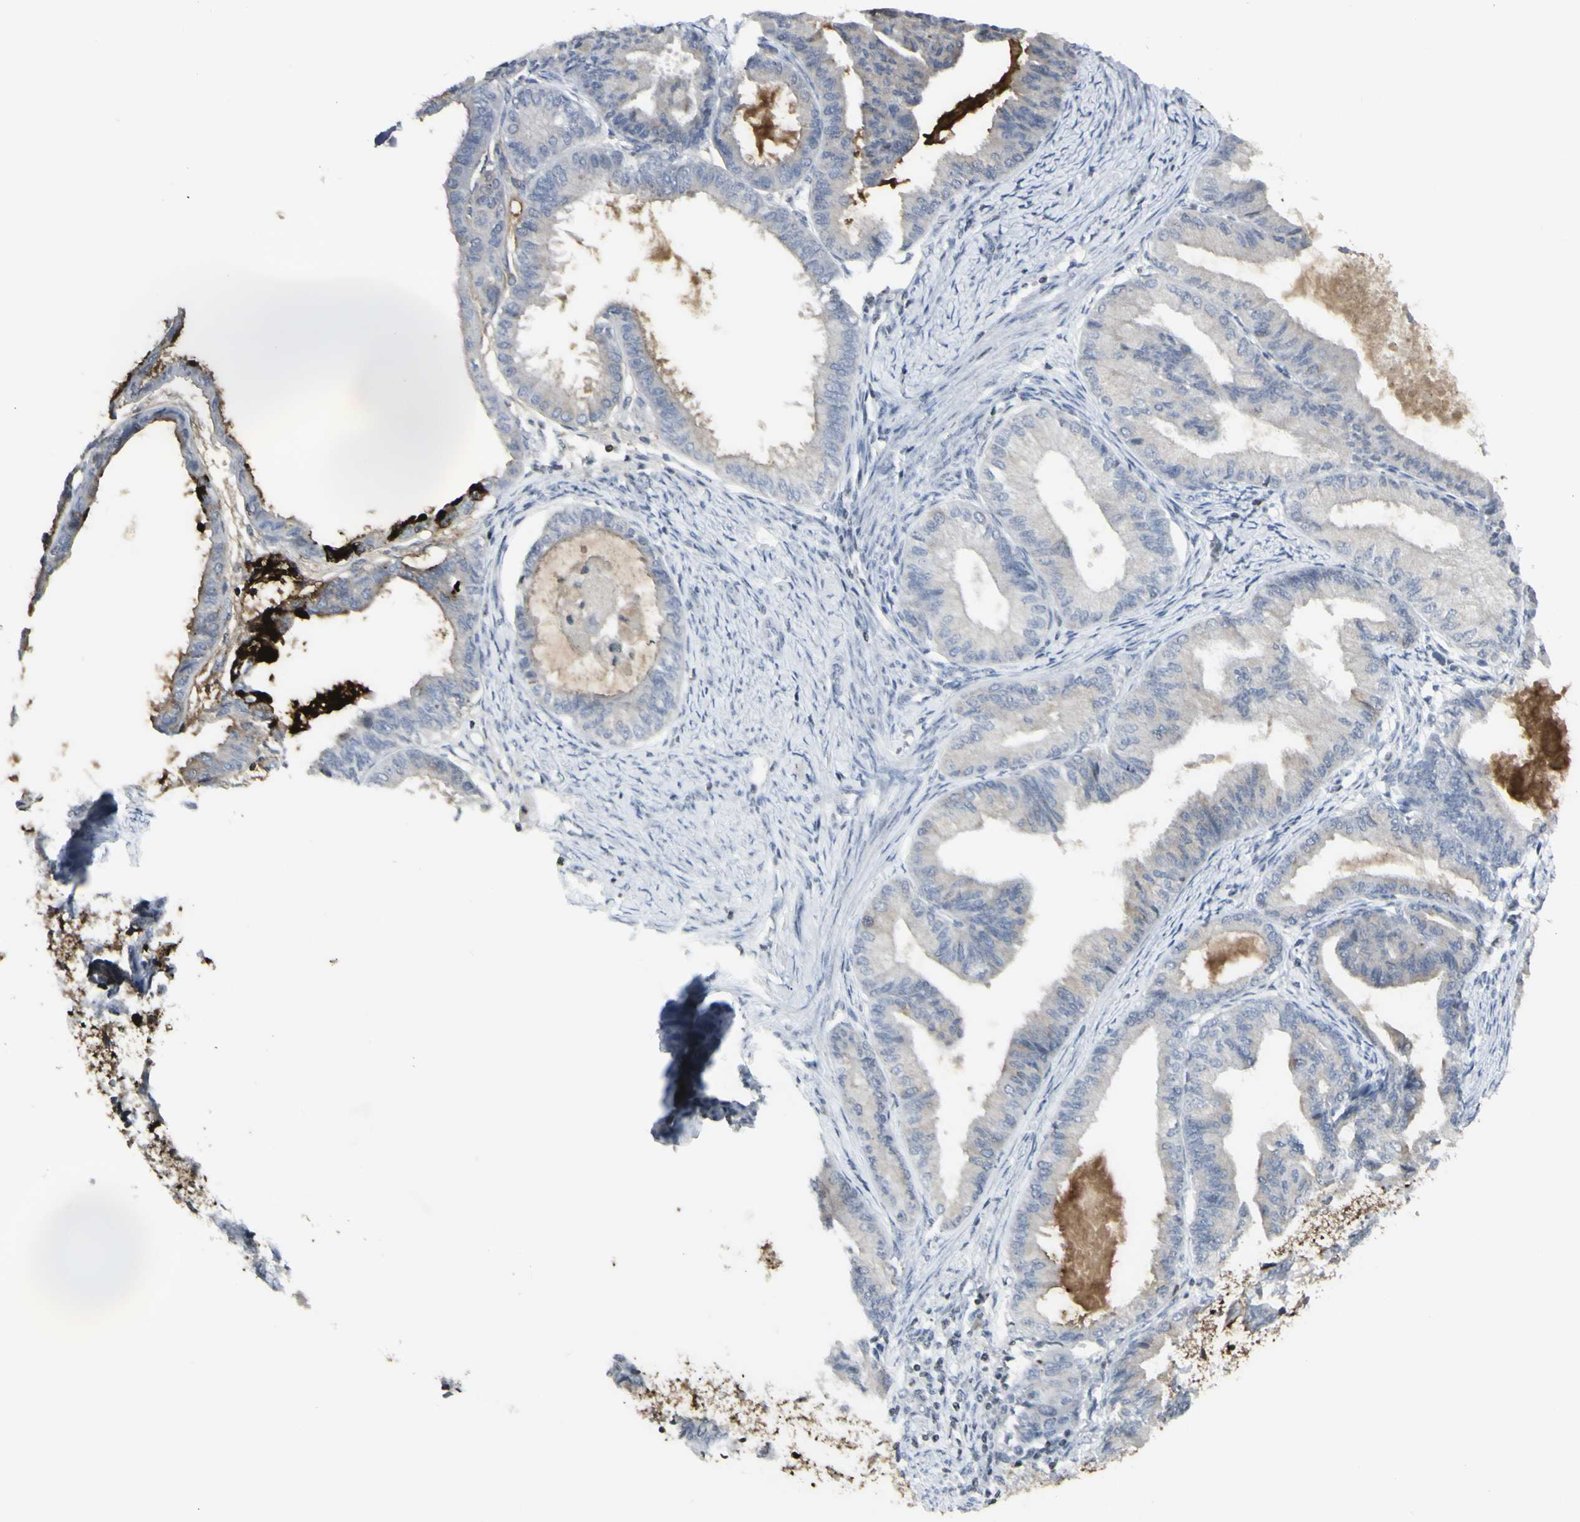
{"staining": {"intensity": "strong", "quantity": "<25%", "location": "cytoplasmic/membranous"}, "tissue": "endometrial cancer", "cell_type": "Tumor cells", "image_type": "cancer", "snomed": [{"axis": "morphology", "description": "Adenocarcinoma, NOS"}, {"axis": "topography", "description": "Endometrium"}], "caption": "IHC histopathology image of neoplastic tissue: endometrial cancer (adenocarcinoma) stained using immunohistochemistry exhibits medium levels of strong protein expression localized specifically in the cytoplasmic/membranous of tumor cells, appearing as a cytoplasmic/membranous brown color.", "gene": "MUC5AC", "patient": {"sex": "female", "age": 86}}